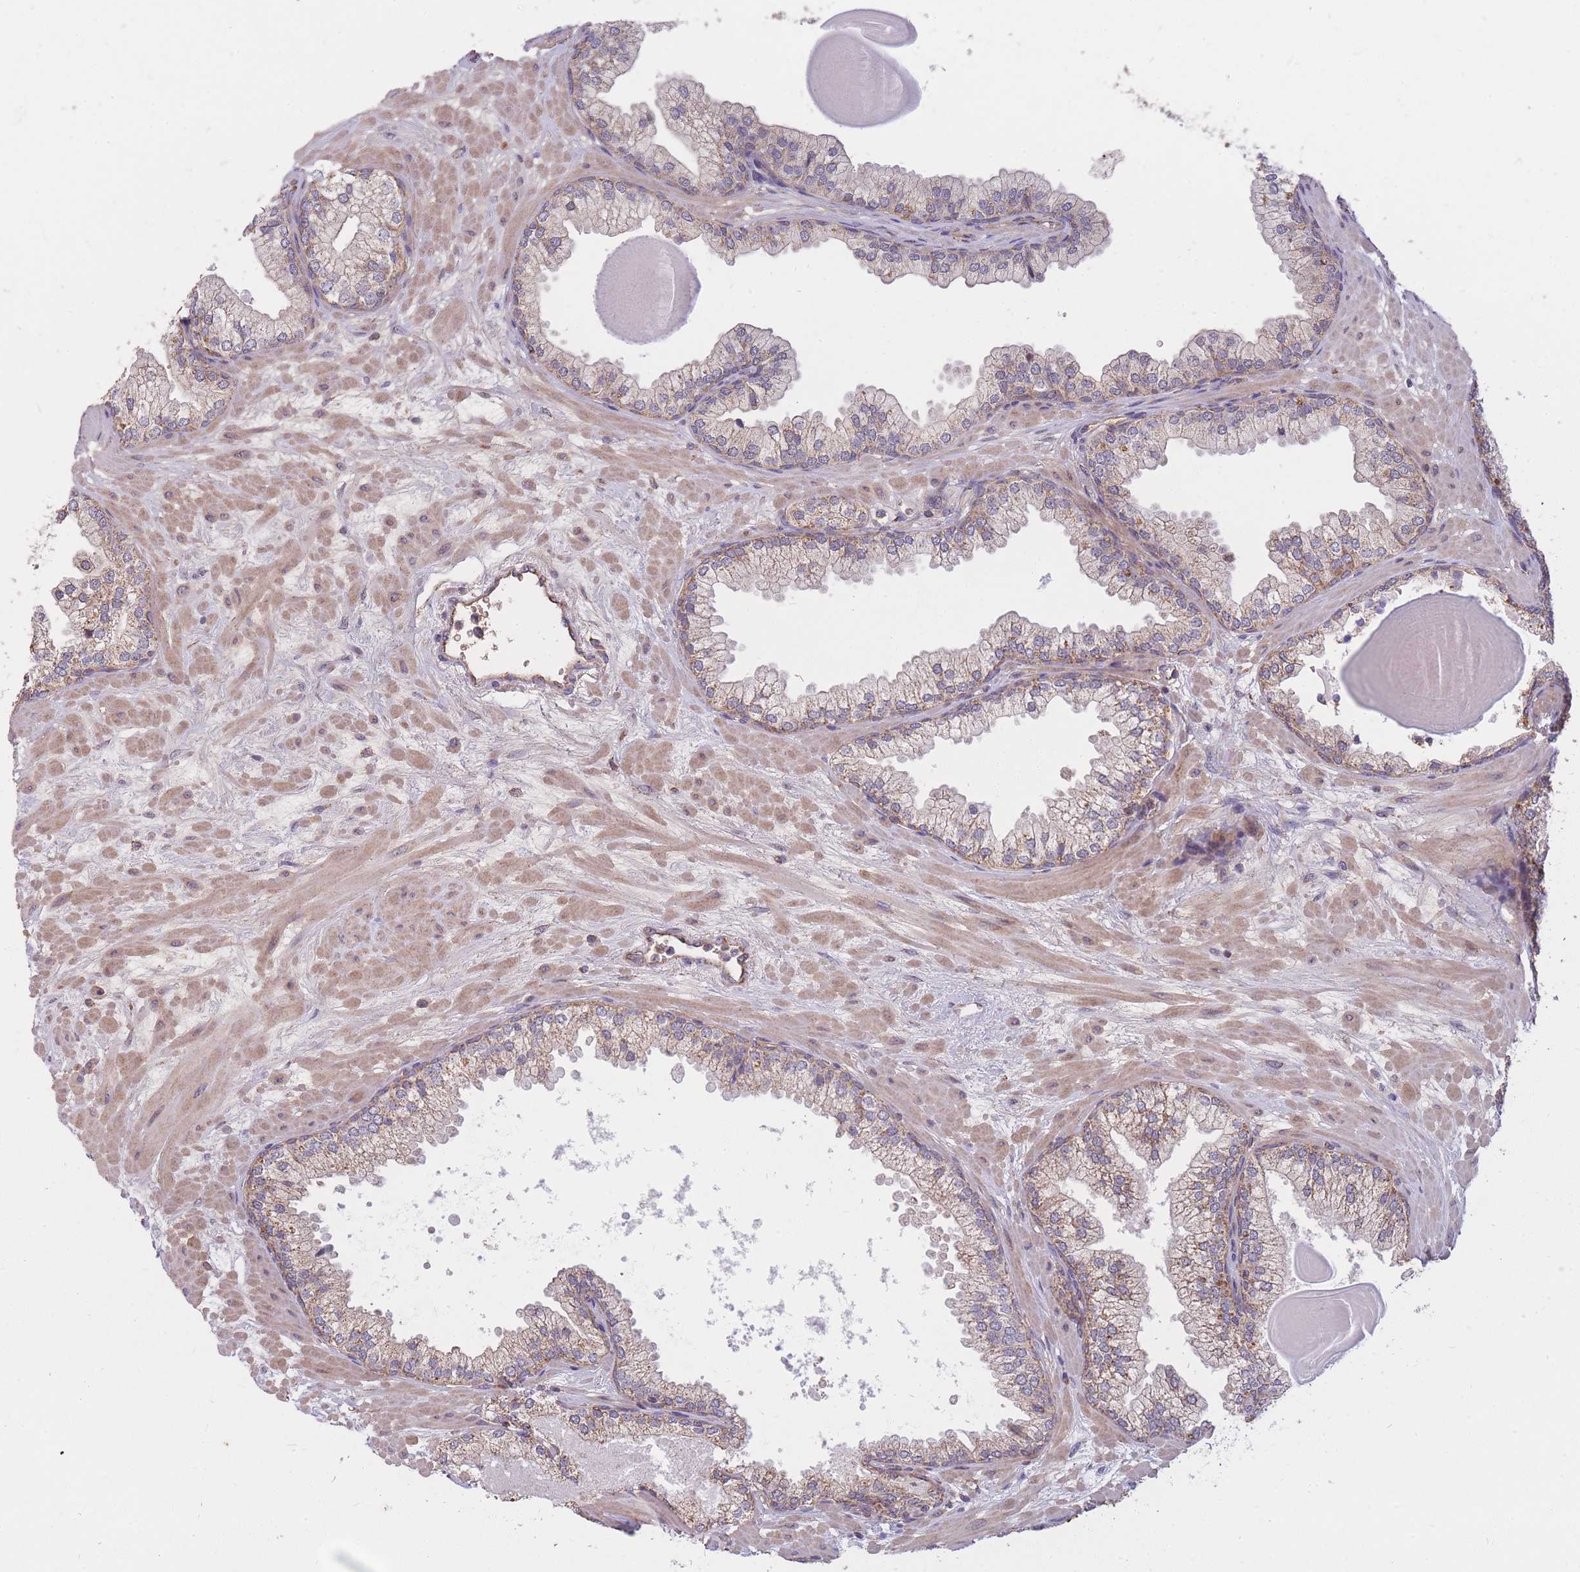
{"staining": {"intensity": "moderate", "quantity": "25%-75%", "location": "cytoplasmic/membranous"}, "tissue": "prostate", "cell_type": "Glandular cells", "image_type": "normal", "snomed": [{"axis": "morphology", "description": "Normal tissue, NOS"}, {"axis": "topography", "description": "Prostate"}], "caption": "Approximately 25%-75% of glandular cells in unremarkable prostate show moderate cytoplasmic/membranous protein staining as visualized by brown immunohistochemical staining.", "gene": "PTPMT1", "patient": {"sex": "male", "age": 61}}